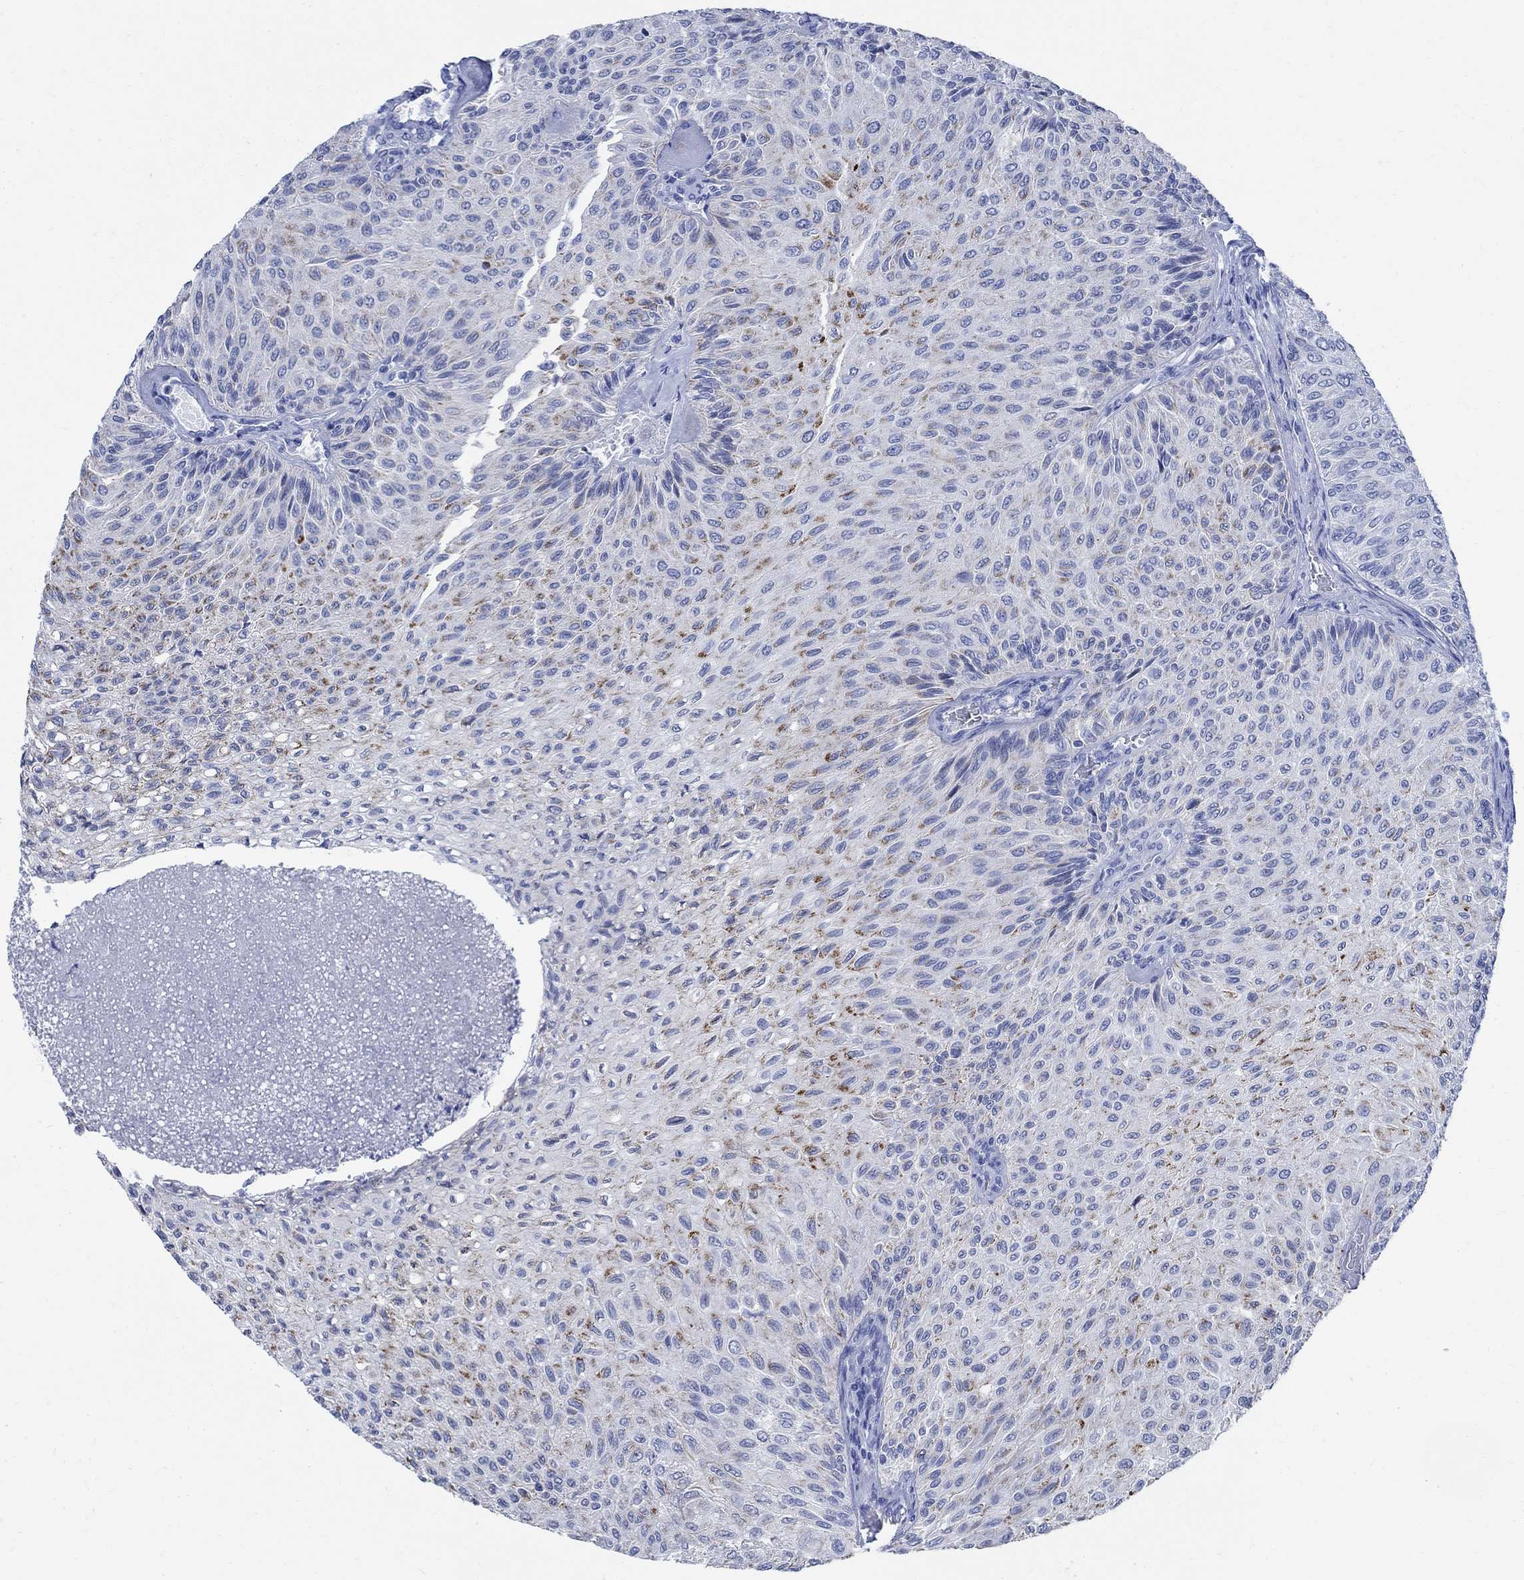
{"staining": {"intensity": "moderate", "quantity": "<25%", "location": "cytoplasmic/membranous"}, "tissue": "urothelial cancer", "cell_type": "Tumor cells", "image_type": "cancer", "snomed": [{"axis": "morphology", "description": "Urothelial carcinoma, Low grade"}, {"axis": "topography", "description": "Urinary bladder"}], "caption": "Protein expression by immunohistochemistry shows moderate cytoplasmic/membranous expression in approximately <25% of tumor cells in low-grade urothelial carcinoma.", "gene": "CAMK2N1", "patient": {"sex": "male", "age": 78}}